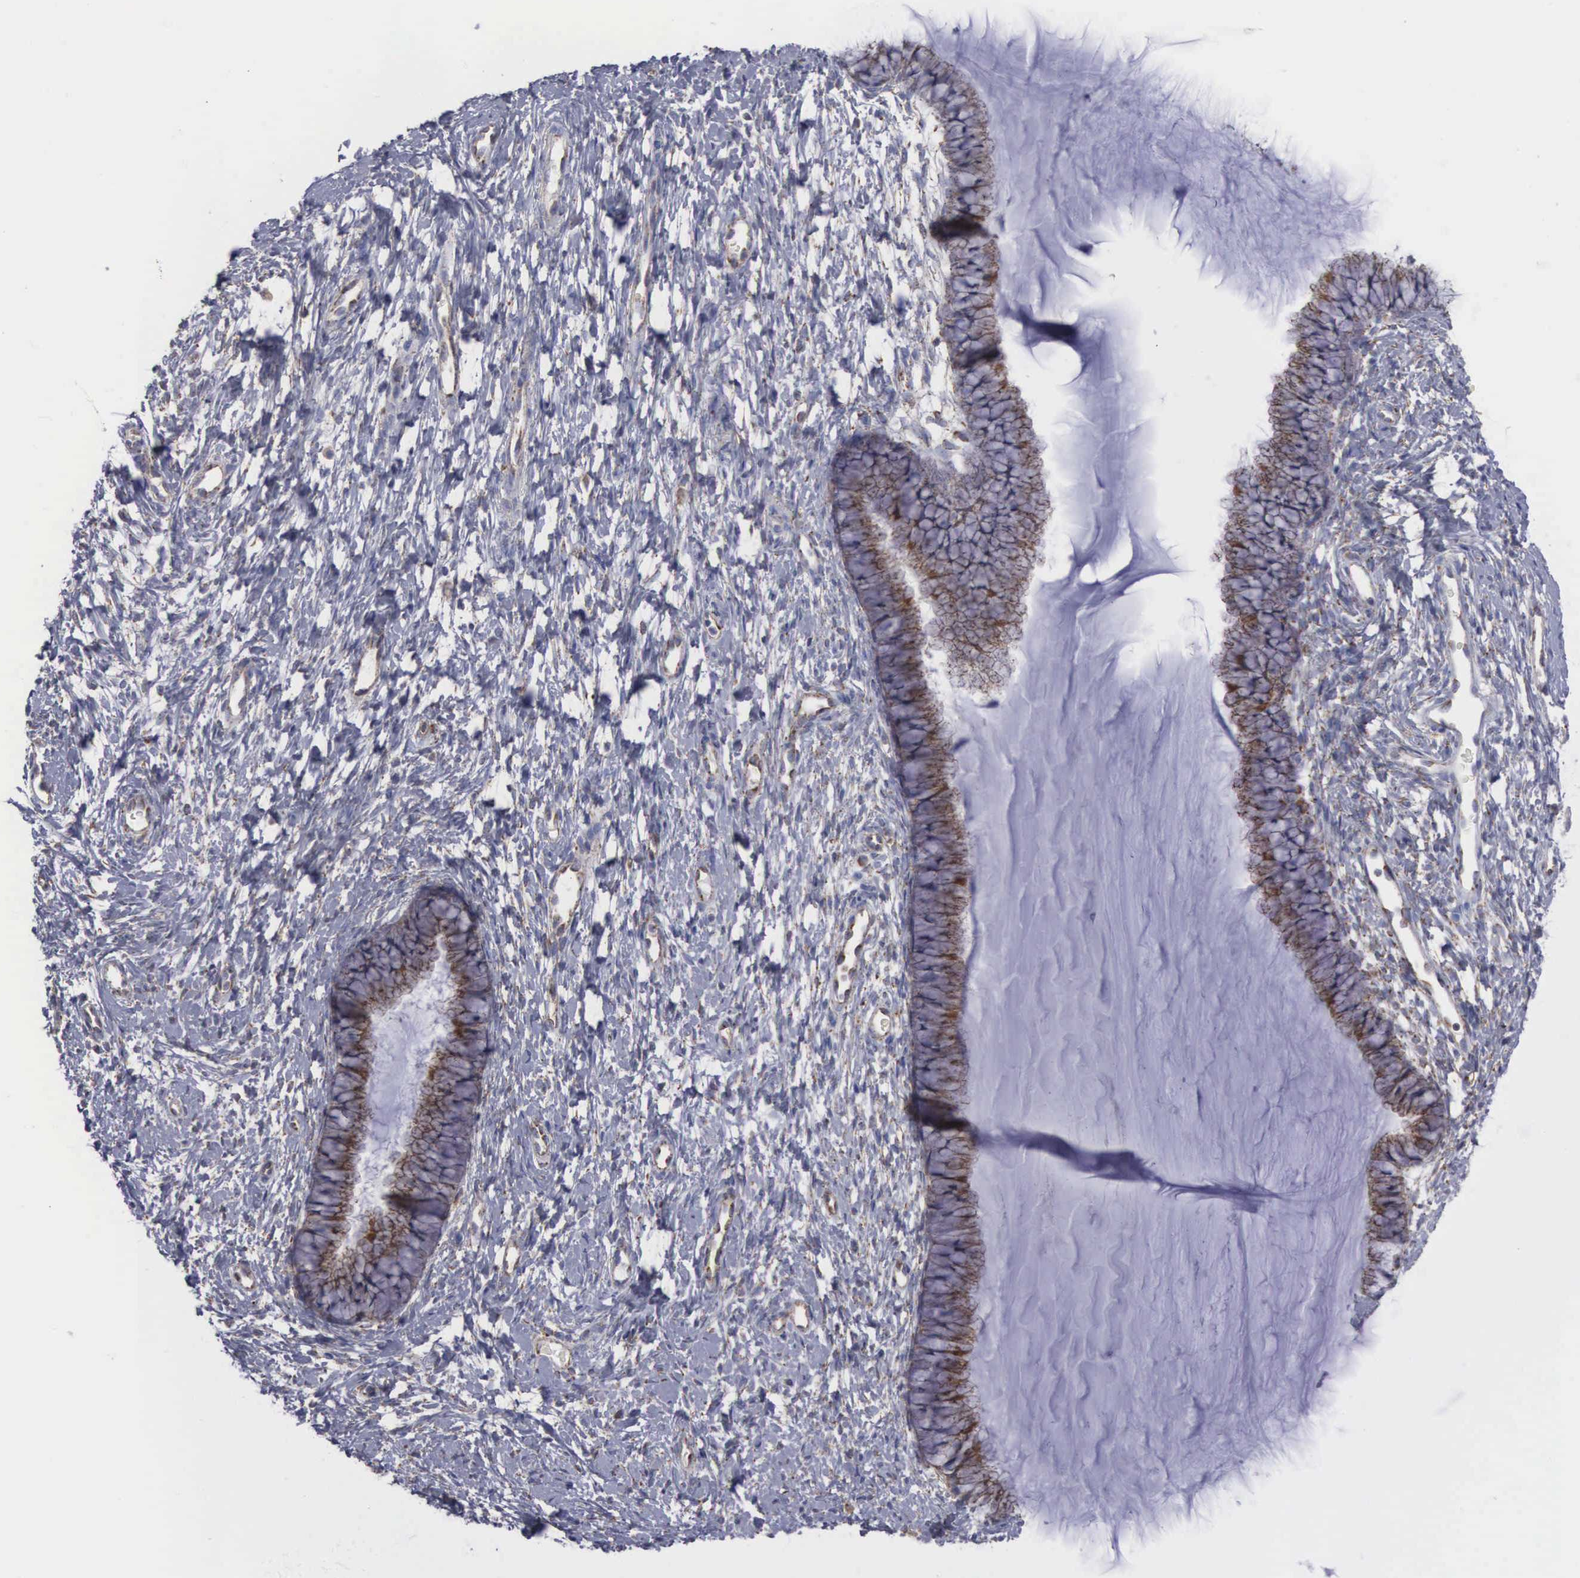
{"staining": {"intensity": "moderate", "quantity": "25%-75%", "location": "cytoplasmic/membranous"}, "tissue": "cervix", "cell_type": "Glandular cells", "image_type": "normal", "snomed": [{"axis": "morphology", "description": "Normal tissue, NOS"}, {"axis": "topography", "description": "Cervix"}], "caption": "This image displays IHC staining of normal human cervix, with medium moderate cytoplasmic/membranous expression in about 25%-75% of glandular cells.", "gene": "APOOL", "patient": {"sex": "female", "age": 82}}